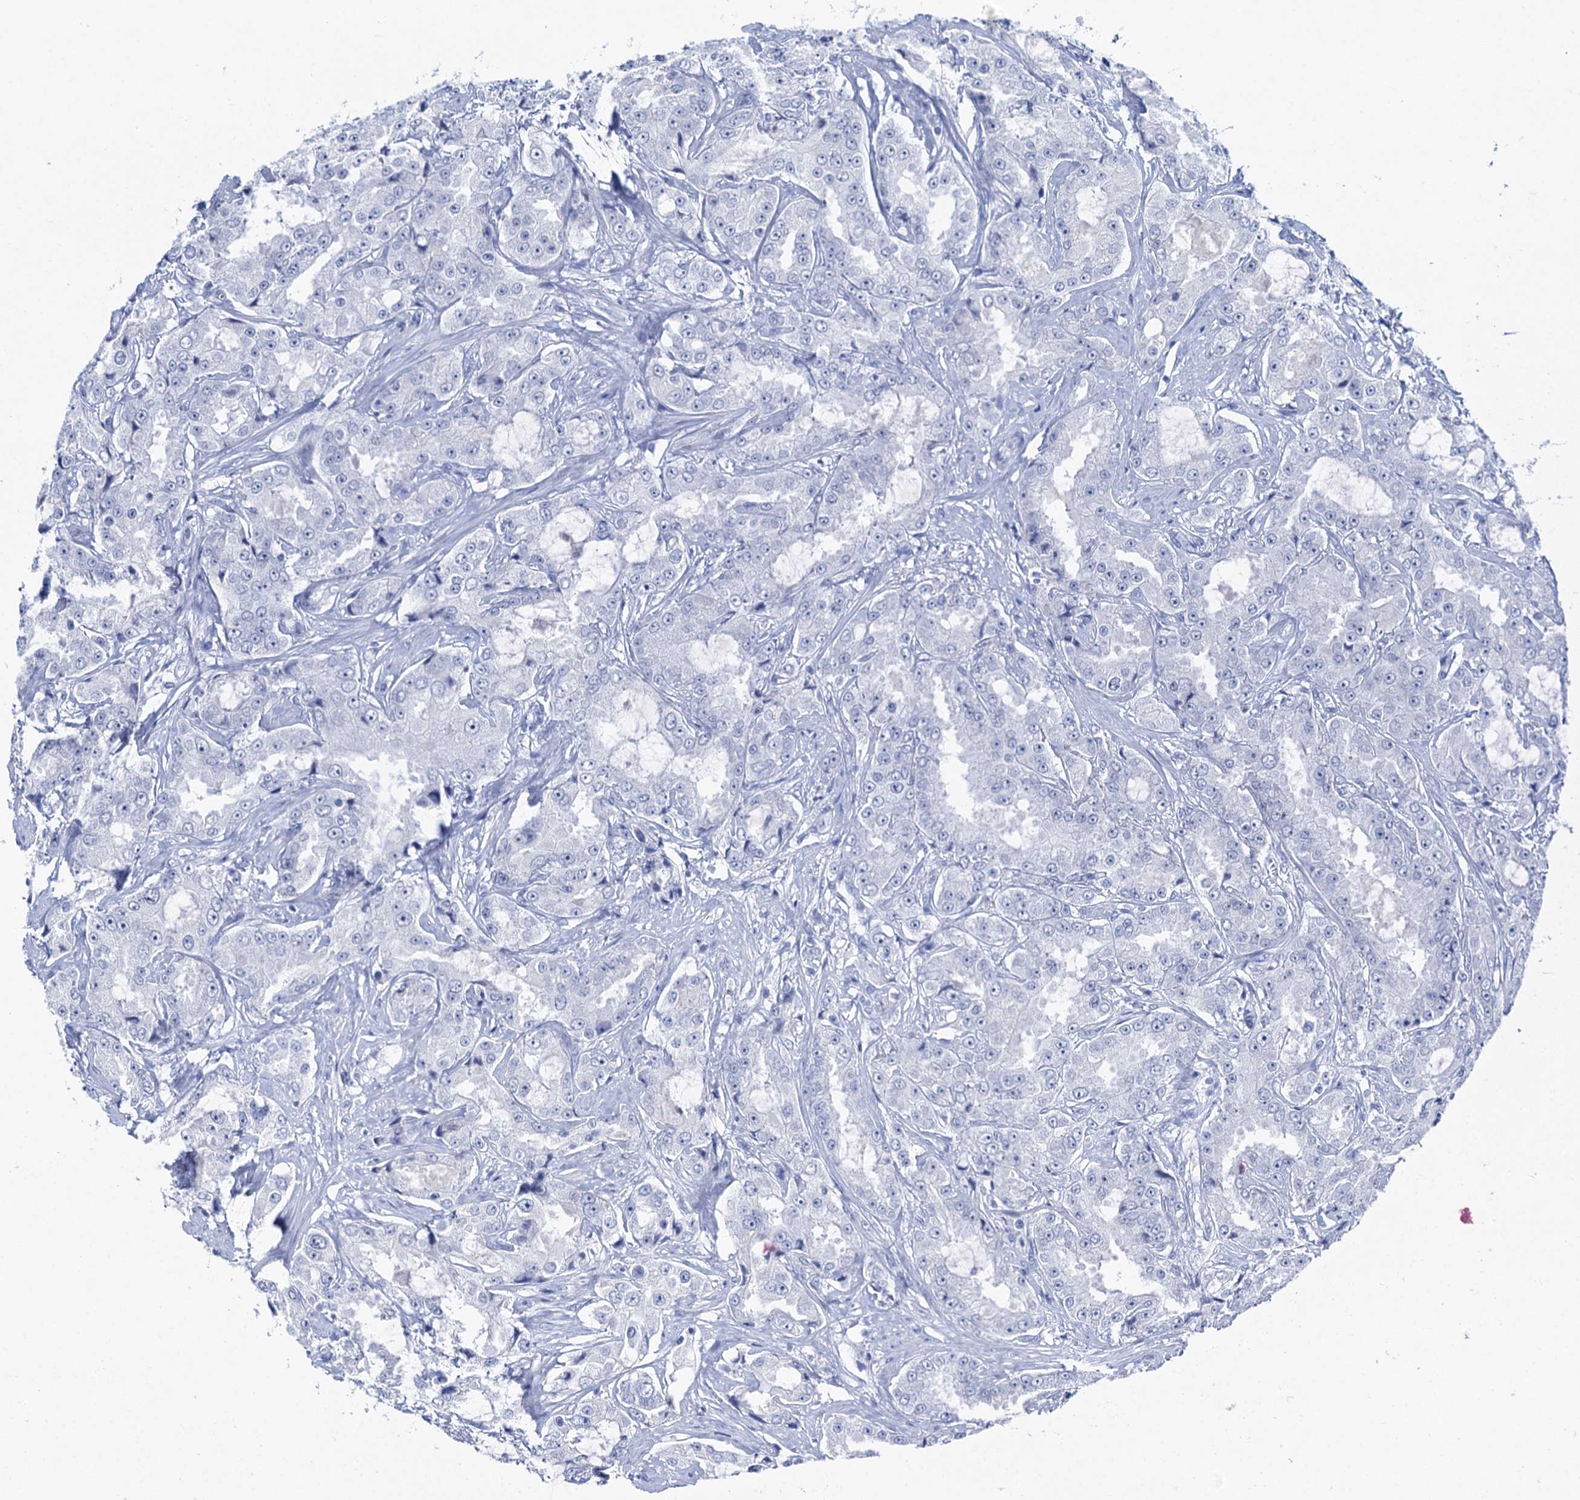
{"staining": {"intensity": "negative", "quantity": "none", "location": "none"}, "tissue": "prostate cancer", "cell_type": "Tumor cells", "image_type": "cancer", "snomed": [{"axis": "morphology", "description": "Adenocarcinoma, High grade"}, {"axis": "topography", "description": "Prostate"}], "caption": "Immunohistochemistry image of adenocarcinoma (high-grade) (prostate) stained for a protein (brown), which exhibits no expression in tumor cells.", "gene": "HAPSTR1", "patient": {"sex": "male", "age": 73}}